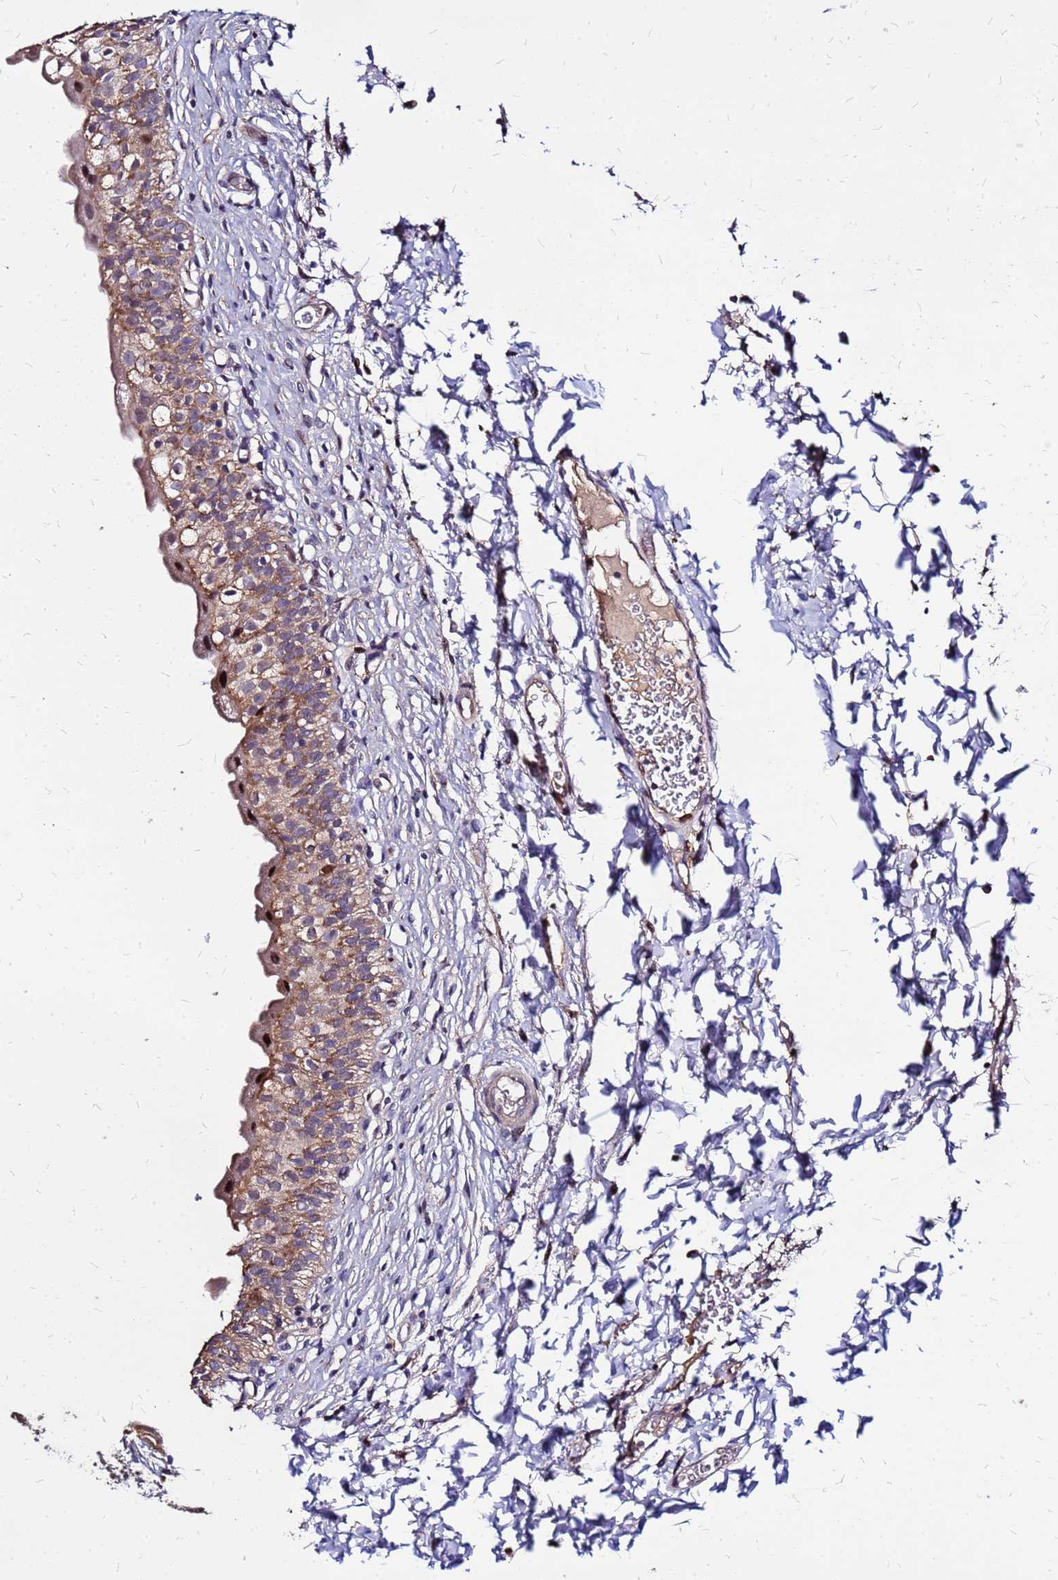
{"staining": {"intensity": "moderate", "quantity": ">75%", "location": "cytoplasmic/membranous,nuclear"}, "tissue": "urinary bladder", "cell_type": "Urothelial cells", "image_type": "normal", "snomed": [{"axis": "morphology", "description": "Normal tissue, NOS"}, {"axis": "topography", "description": "Urinary bladder"}], "caption": "Immunohistochemistry (IHC) of benign urinary bladder displays medium levels of moderate cytoplasmic/membranous,nuclear expression in about >75% of urothelial cells. Using DAB (brown) and hematoxylin (blue) stains, captured at high magnification using brightfield microscopy.", "gene": "ARHGEF35", "patient": {"sex": "male", "age": 55}}